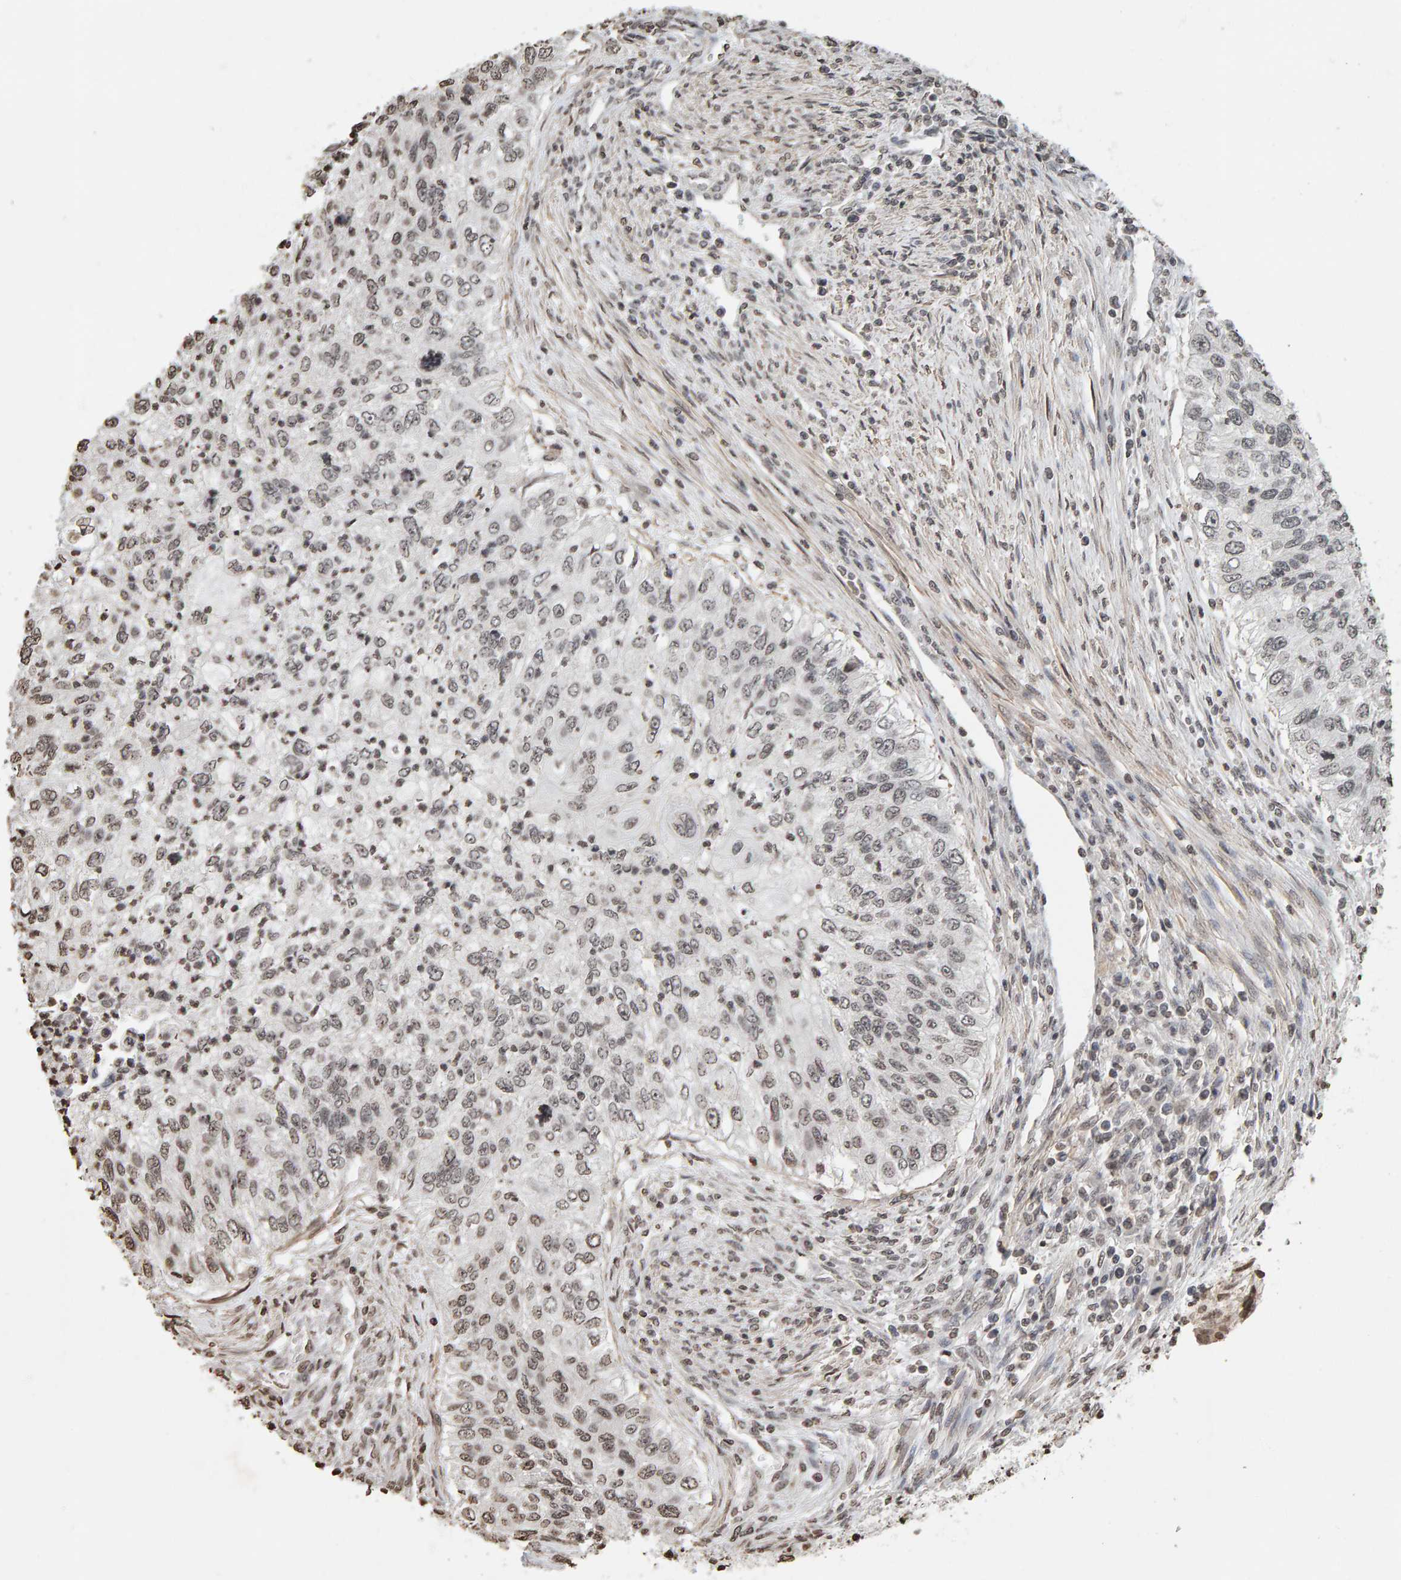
{"staining": {"intensity": "weak", "quantity": ">75%", "location": "nuclear"}, "tissue": "urothelial cancer", "cell_type": "Tumor cells", "image_type": "cancer", "snomed": [{"axis": "morphology", "description": "Urothelial carcinoma, High grade"}, {"axis": "topography", "description": "Urinary bladder"}], "caption": "Urothelial cancer stained with DAB IHC demonstrates low levels of weak nuclear staining in approximately >75% of tumor cells.", "gene": "AFF4", "patient": {"sex": "female", "age": 60}}